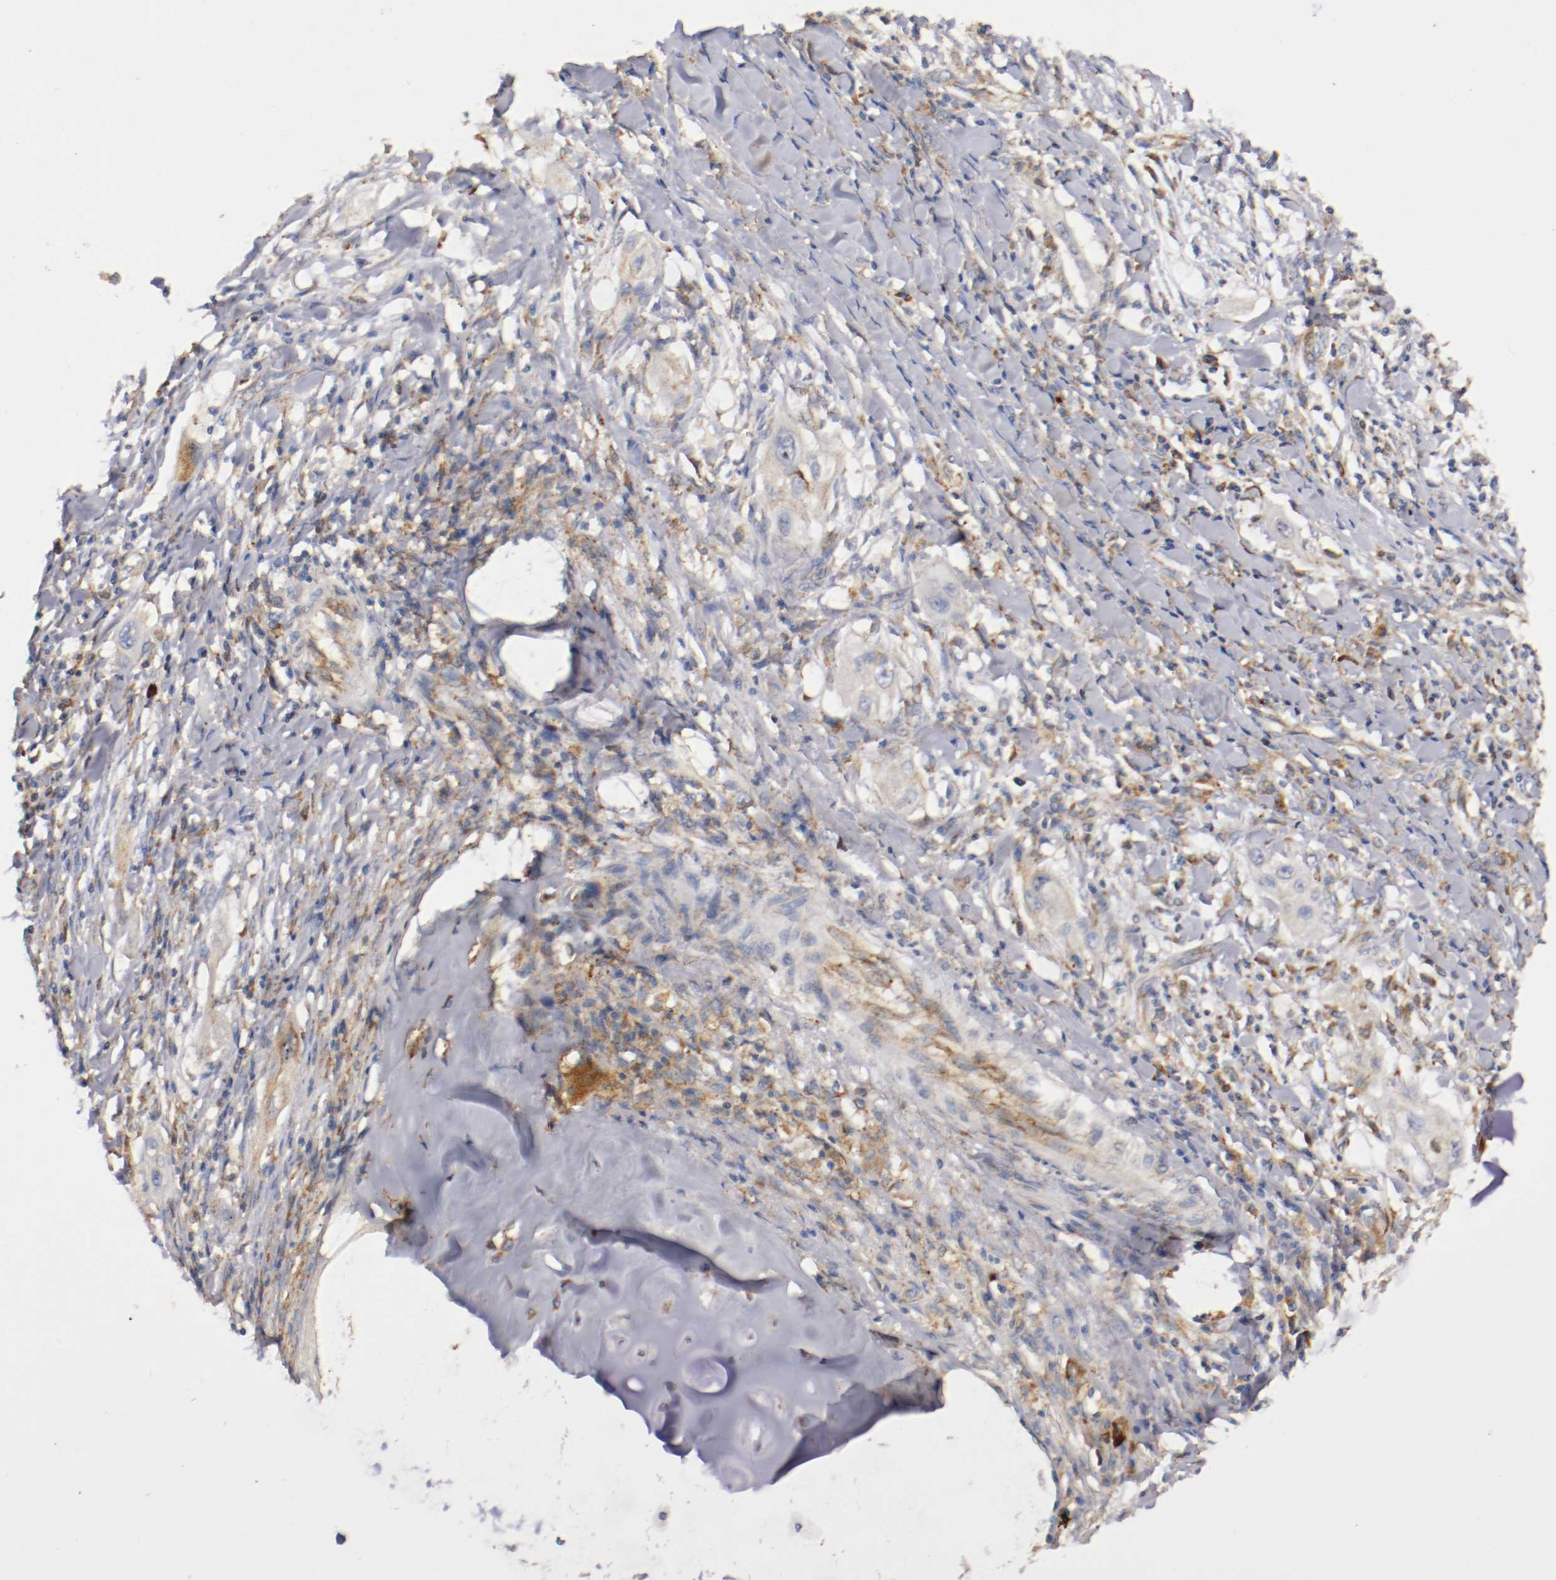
{"staining": {"intensity": "moderate", "quantity": "25%-75%", "location": "cytoplasmic/membranous"}, "tissue": "lung cancer", "cell_type": "Tumor cells", "image_type": "cancer", "snomed": [{"axis": "morphology", "description": "Squamous cell carcinoma, NOS"}, {"axis": "topography", "description": "Lung"}], "caption": "DAB (3,3'-diaminobenzidine) immunohistochemical staining of human lung squamous cell carcinoma reveals moderate cytoplasmic/membranous protein positivity in approximately 25%-75% of tumor cells. The staining is performed using DAB (3,3'-diaminobenzidine) brown chromogen to label protein expression. The nuclei are counter-stained blue using hematoxylin.", "gene": "TRAF2", "patient": {"sex": "female", "age": 47}}